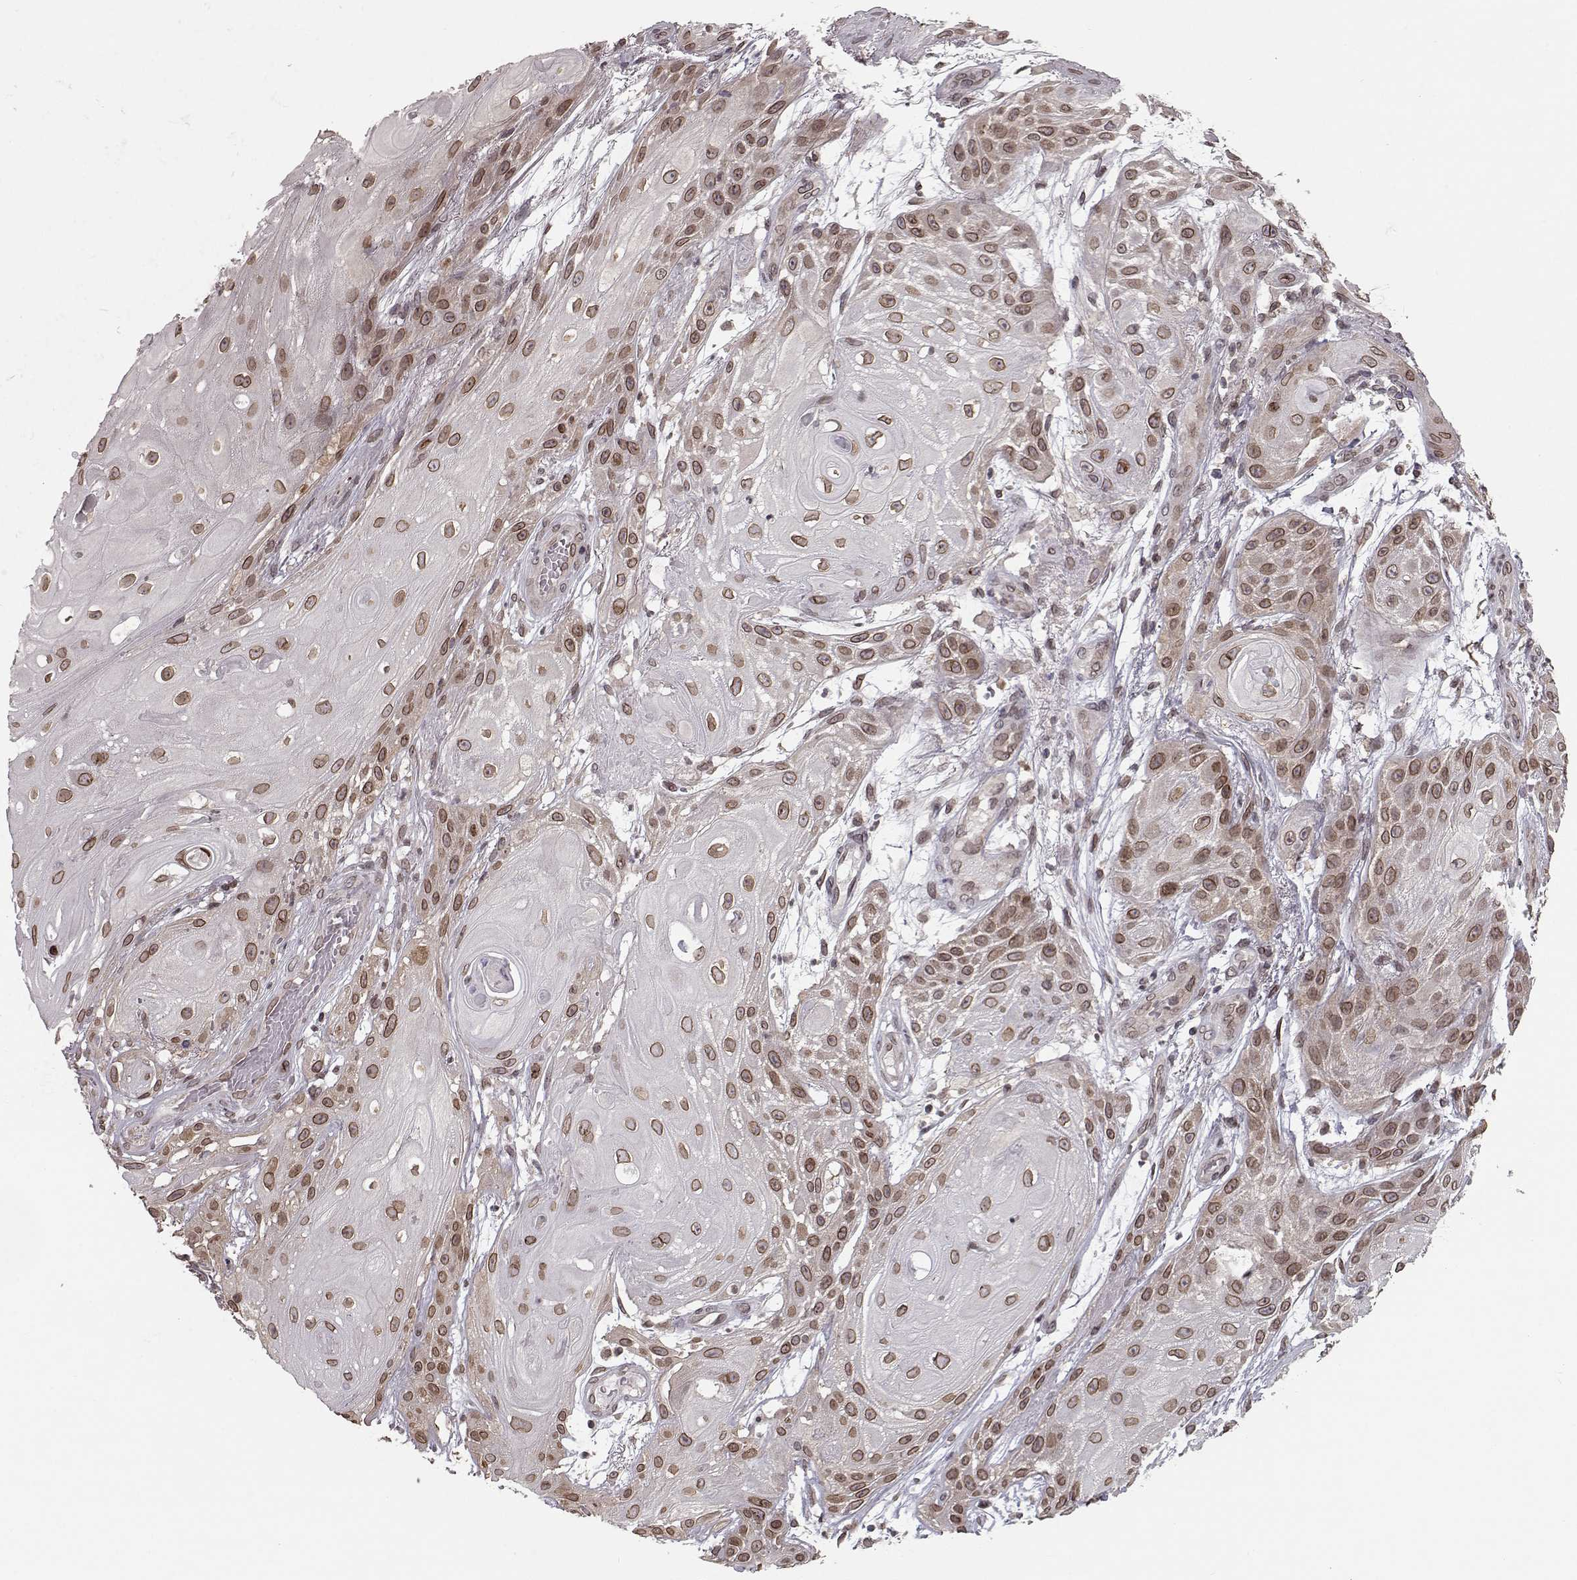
{"staining": {"intensity": "moderate", "quantity": ">75%", "location": "cytoplasmic/membranous,nuclear"}, "tissue": "skin cancer", "cell_type": "Tumor cells", "image_type": "cancer", "snomed": [{"axis": "morphology", "description": "Squamous cell carcinoma, NOS"}, {"axis": "topography", "description": "Skin"}], "caption": "Moderate cytoplasmic/membranous and nuclear staining for a protein is present in about >75% of tumor cells of skin squamous cell carcinoma using immunohistochemistry (IHC).", "gene": "NUP37", "patient": {"sex": "male", "age": 62}}